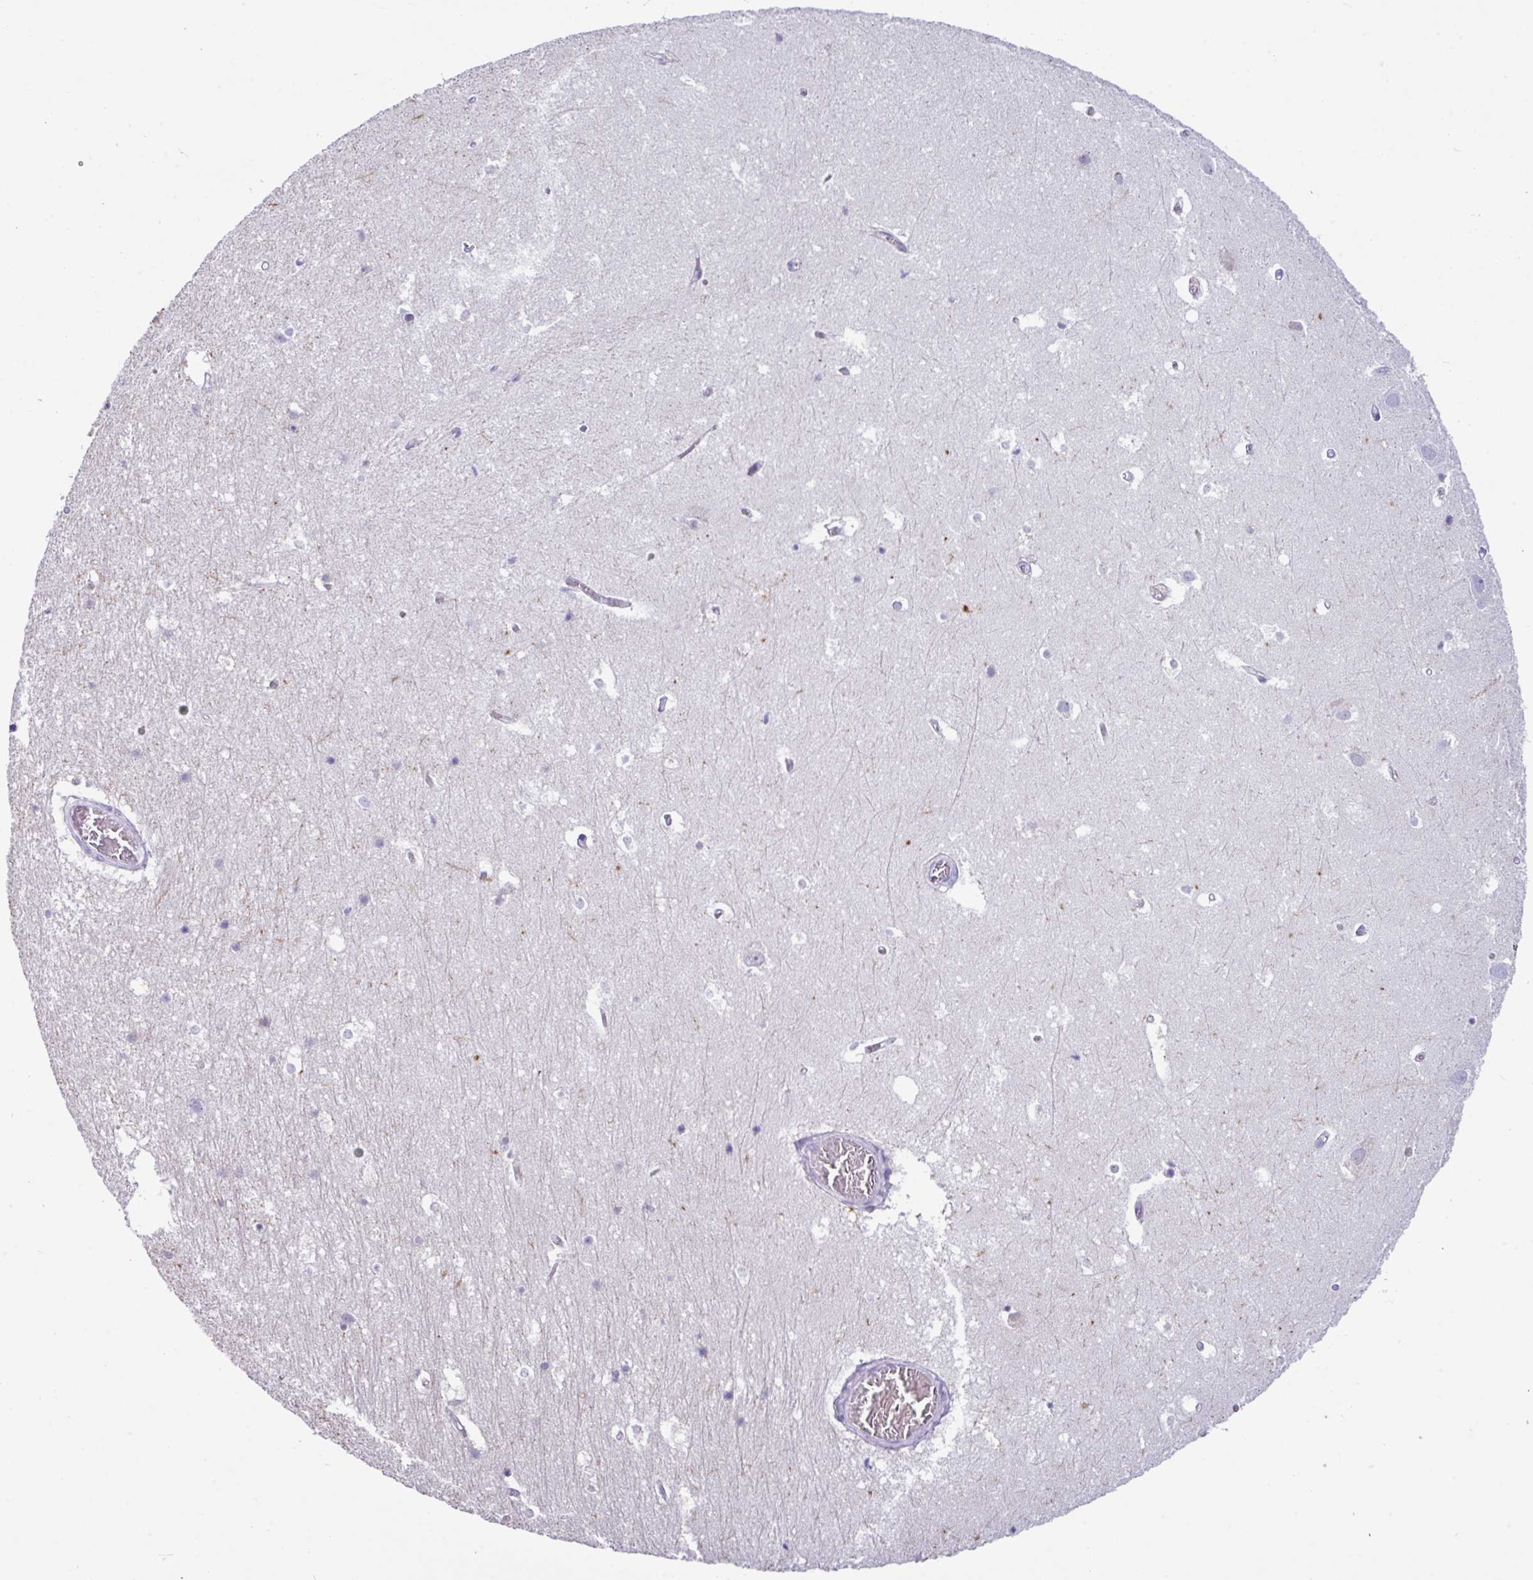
{"staining": {"intensity": "negative", "quantity": "none", "location": "none"}, "tissue": "hippocampus", "cell_type": "Glial cells", "image_type": "normal", "snomed": [{"axis": "morphology", "description": "Normal tissue, NOS"}, {"axis": "topography", "description": "Hippocampus"}], "caption": "Immunohistochemistry histopathology image of normal human hippocampus stained for a protein (brown), which shows no positivity in glial cells. (DAB immunohistochemistry (IHC) visualized using brightfield microscopy, high magnification).", "gene": "ZNF524", "patient": {"sex": "female", "age": 52}}